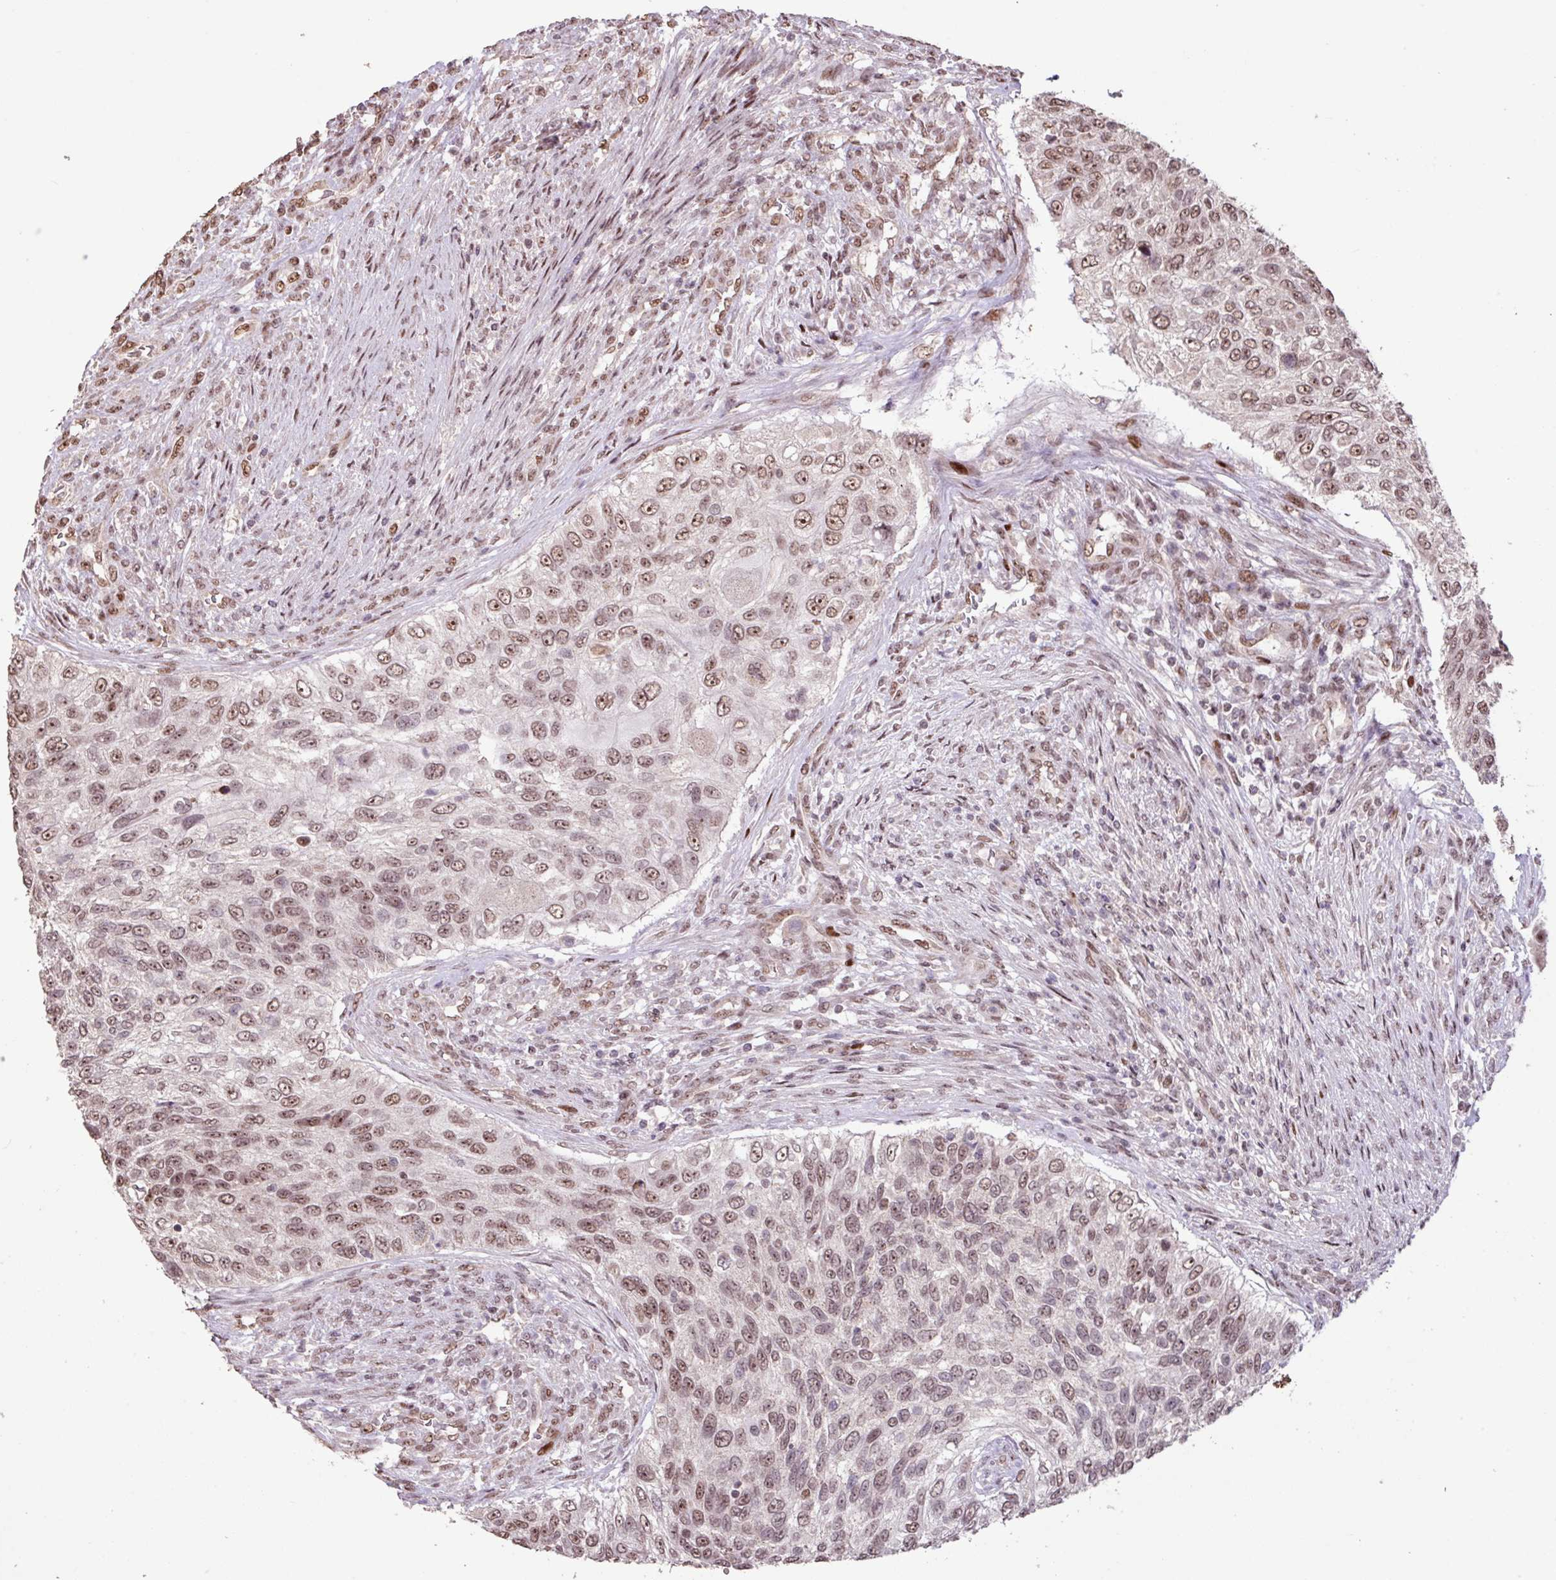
{"staining": {"intensity": "weak", "quantity": ">75%", "location": "nuclear"}, "tissue": "urothelial cancer", "cell_type": "Tumor cells", "image_type": "cancer", "snomed": [{"axis": "morphology", "description": "Urothelial carcinoma, High grade"}, {"axis": "topography", "description": "Urinary bladder"}], "caption": "Urothelial cancer stained with a protein marker exhibits weak staining in tumor cells.", "gene": "ZNF709", "patient": {"sex": "female", "age": 60}}